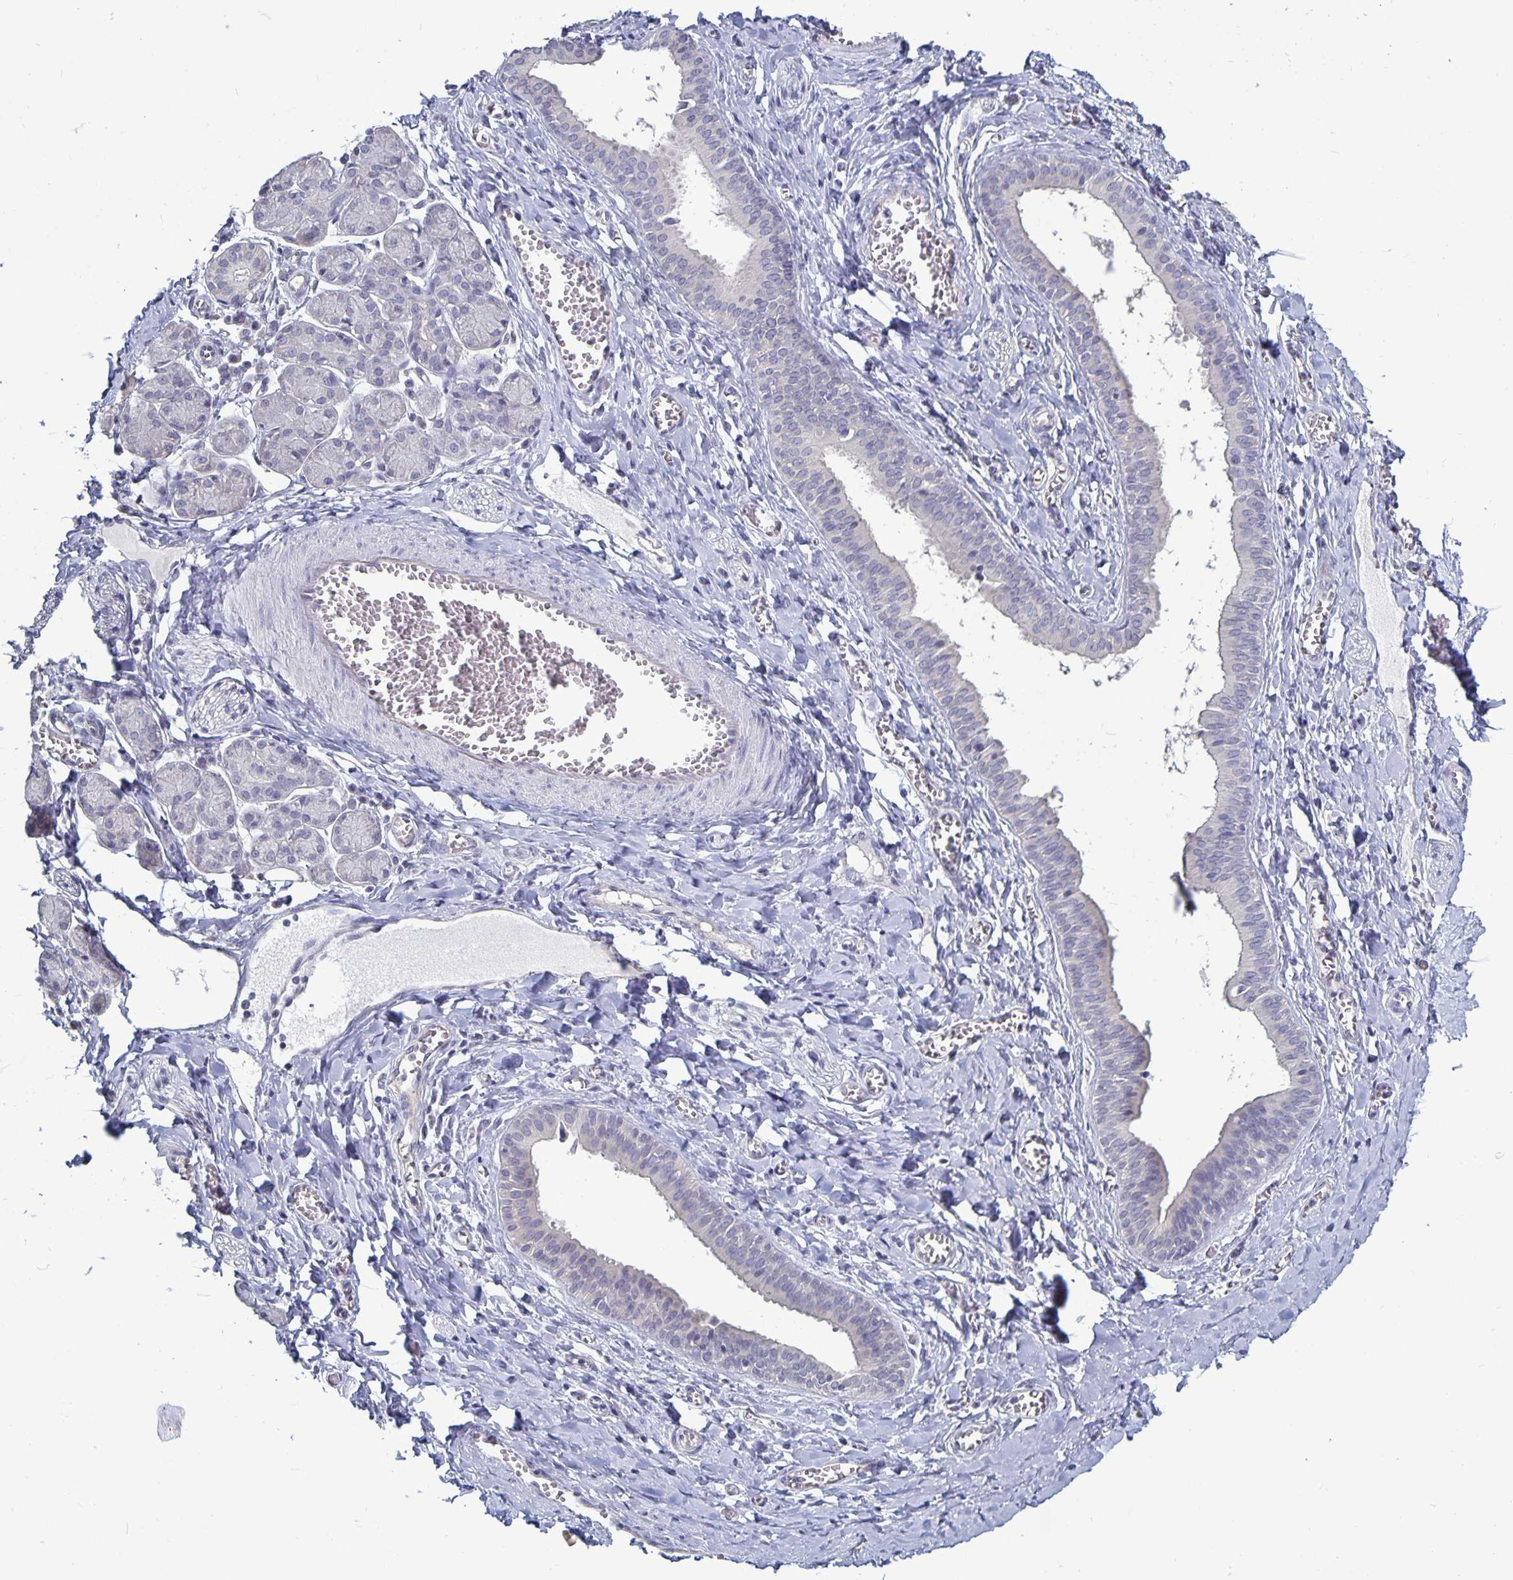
{"staining": {"intensity": "negative", "quantity": "none", "location": "none"}, "tissue": "salivary gland", "cell_type": "Glandular cells", "image_type": "normal", "snomed": [{"axis": "morphology", "description": "Normal tissue, NOS"}, {"axis": "morphology", "description": "Inflammation, NOS"}, {"axis": "topography", "description": "Lymph node"}, {"axis": "topography", "description": "Salivary gland"}], "caption": "An immunohistochemistry (IHC) photomicrograph of unremarkable salivary gland is shown. There is no staining in glandular cells of salivary gland. (DAB (3,3'-diaminobenzidine) IHC visualized using brightfield microscopy, high magnification).", "gene": "PLCB3", "patient": {"sex": "male", "age": 3}}